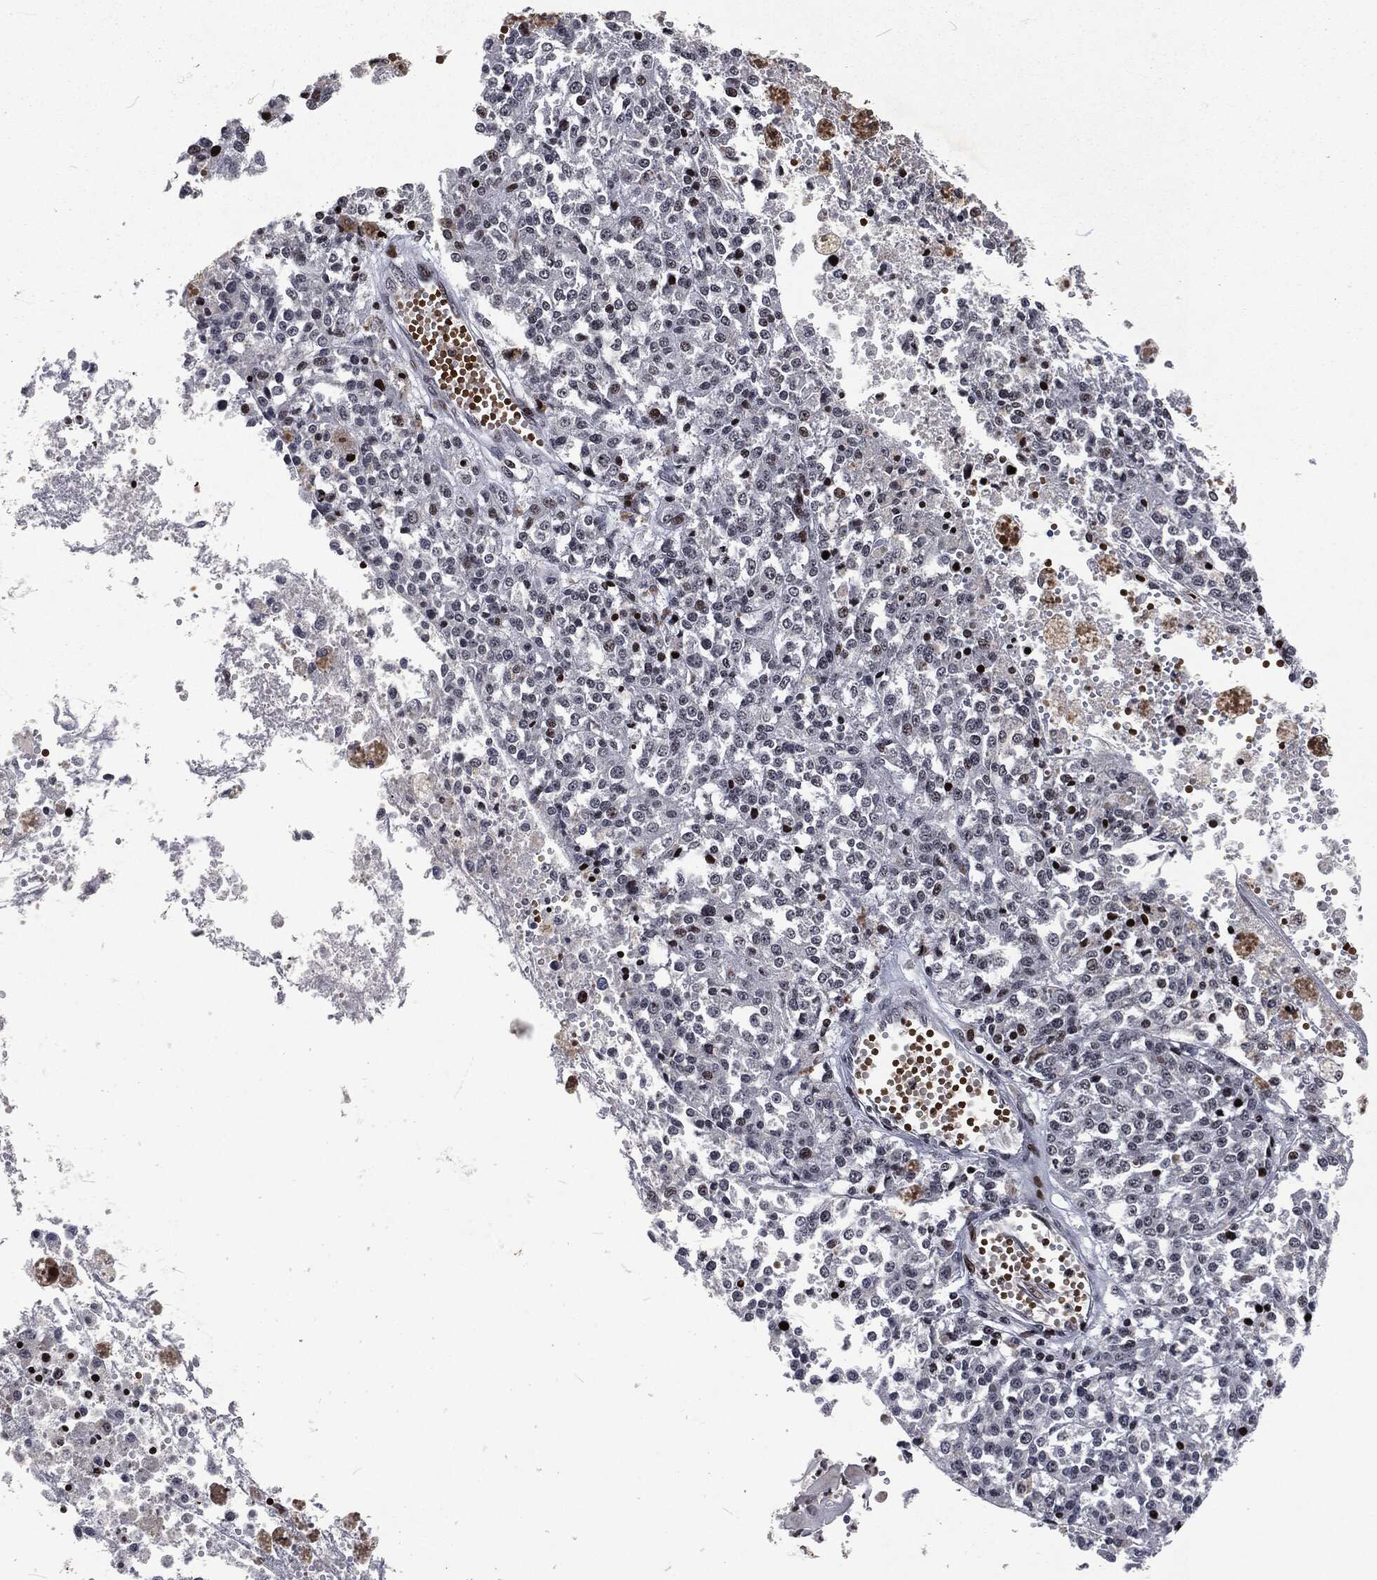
{"staining": {"intensity": "negative", "quantity": "none", "location": "none"}, "tissue": "melanoma", "cell_type": "Tumor cells", "image_type": "cancer", "snomed": [{"axis": "morphology", "description": "Malignant melanoma, Metastatic site"}, {"axis": "topography", "description": "Lymph node"}], "caption": "A photomicrograph of melanoma stained for a protein demonstrates no brown staining in tumor cells. (Brightfield microscopy of DAB (3,3'-diaminobenzidine) immunohistochemistry (IHC) at high magnification).", "gene": "EGFR", "patient": {"sex": "female", "age": 64}}